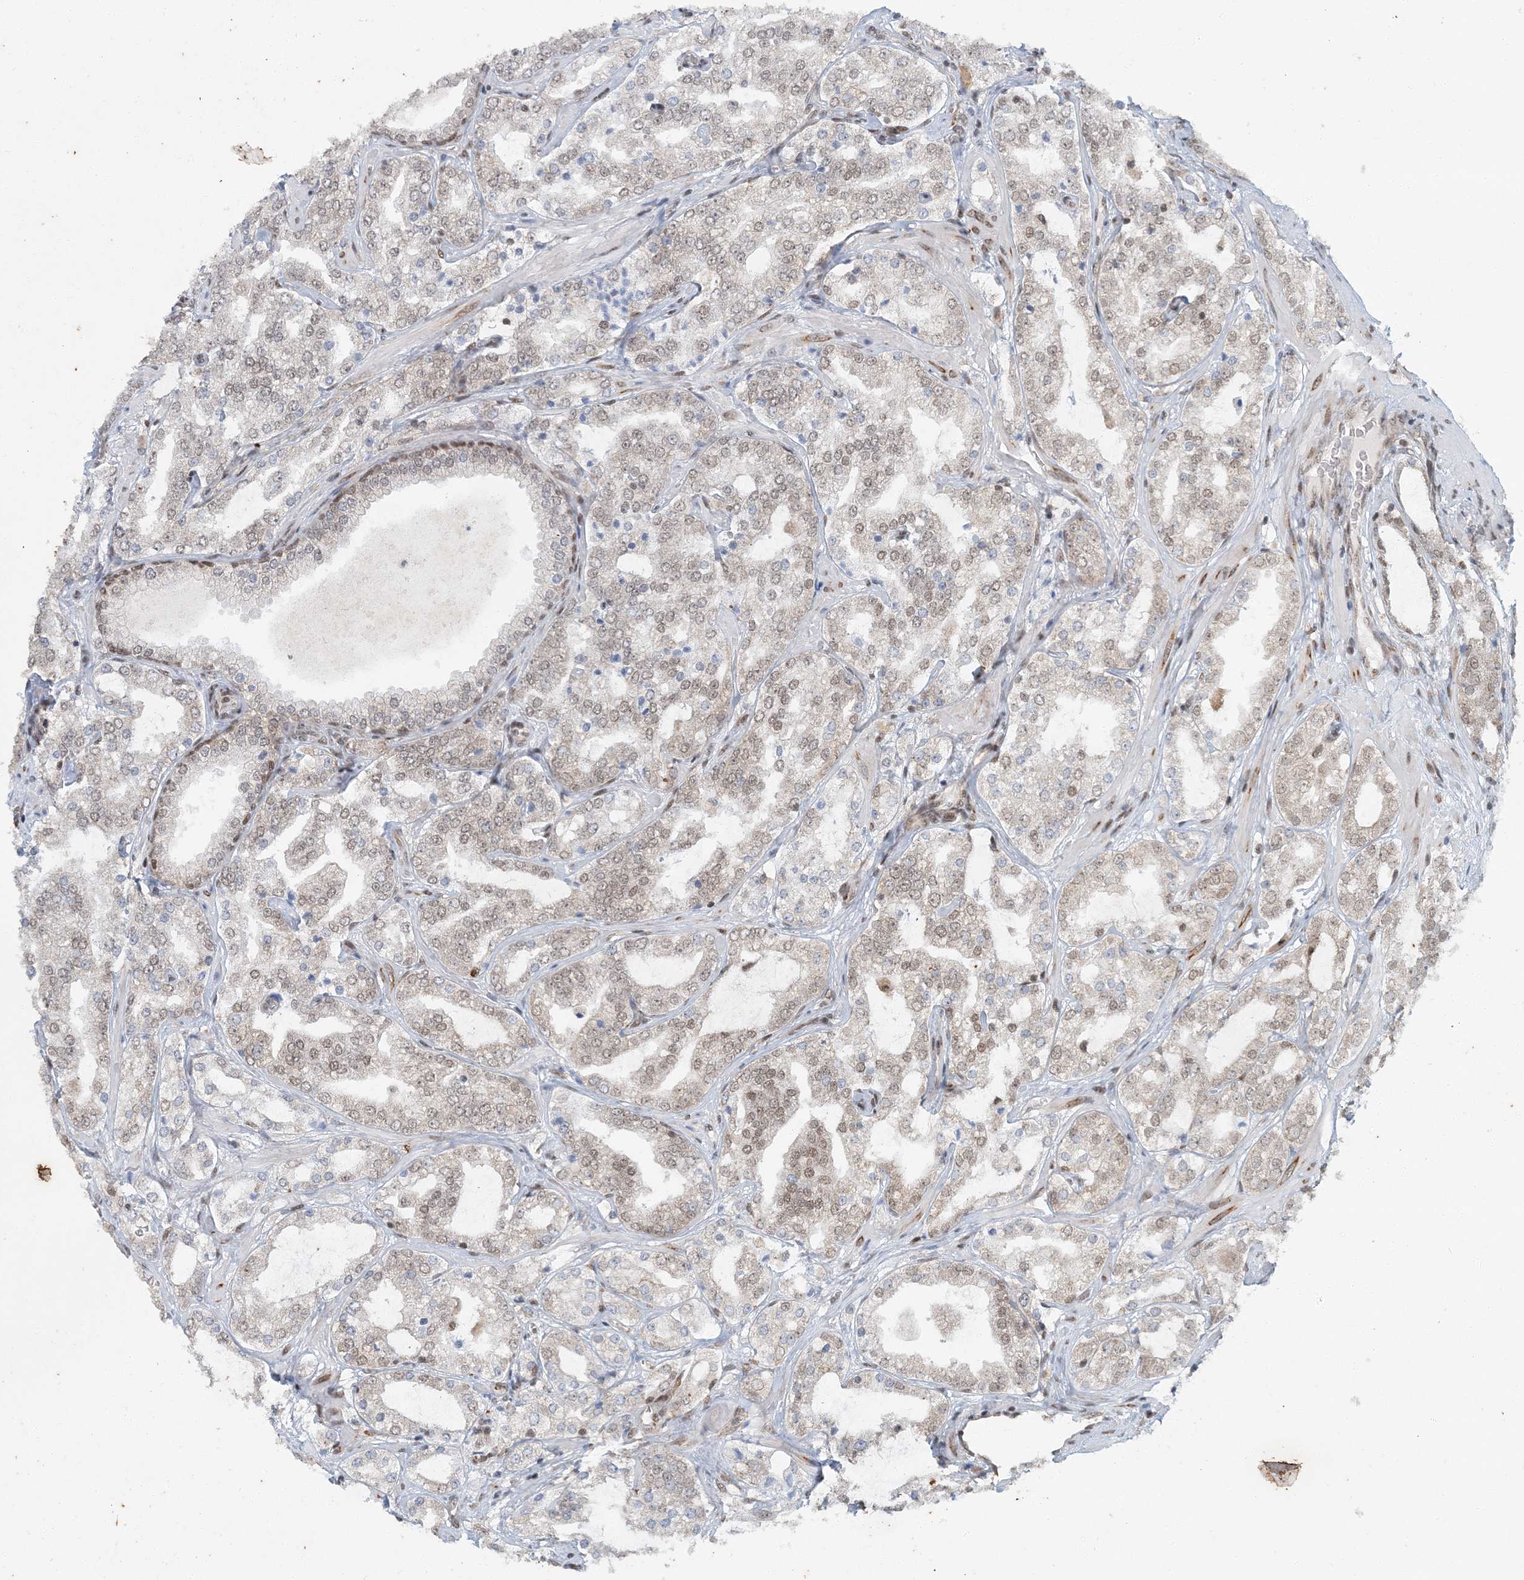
{"staining": {"intensity": "moderate", "quantity": "<25%", "location": "nuclear"}, "tissue": "prostate cancer", "cell_type": "Tumor cells", "image_type": "cancer", "snomed": [{"axis": "morphology", "description": "Adenocarcinoma, High grade"}, {"axis": "topography", "description": "Prostate"}], "caption": "The histopathology image shows staining of high-grade adenocarcinoma (prostate), revealing moderate nuclear protein staining (brown color) within tumor cells. (brown staining indicates protein expression, while blue staining denotes nuclei).", "gene": "AK9", "patient": {"sex": "male", "age": 64}}